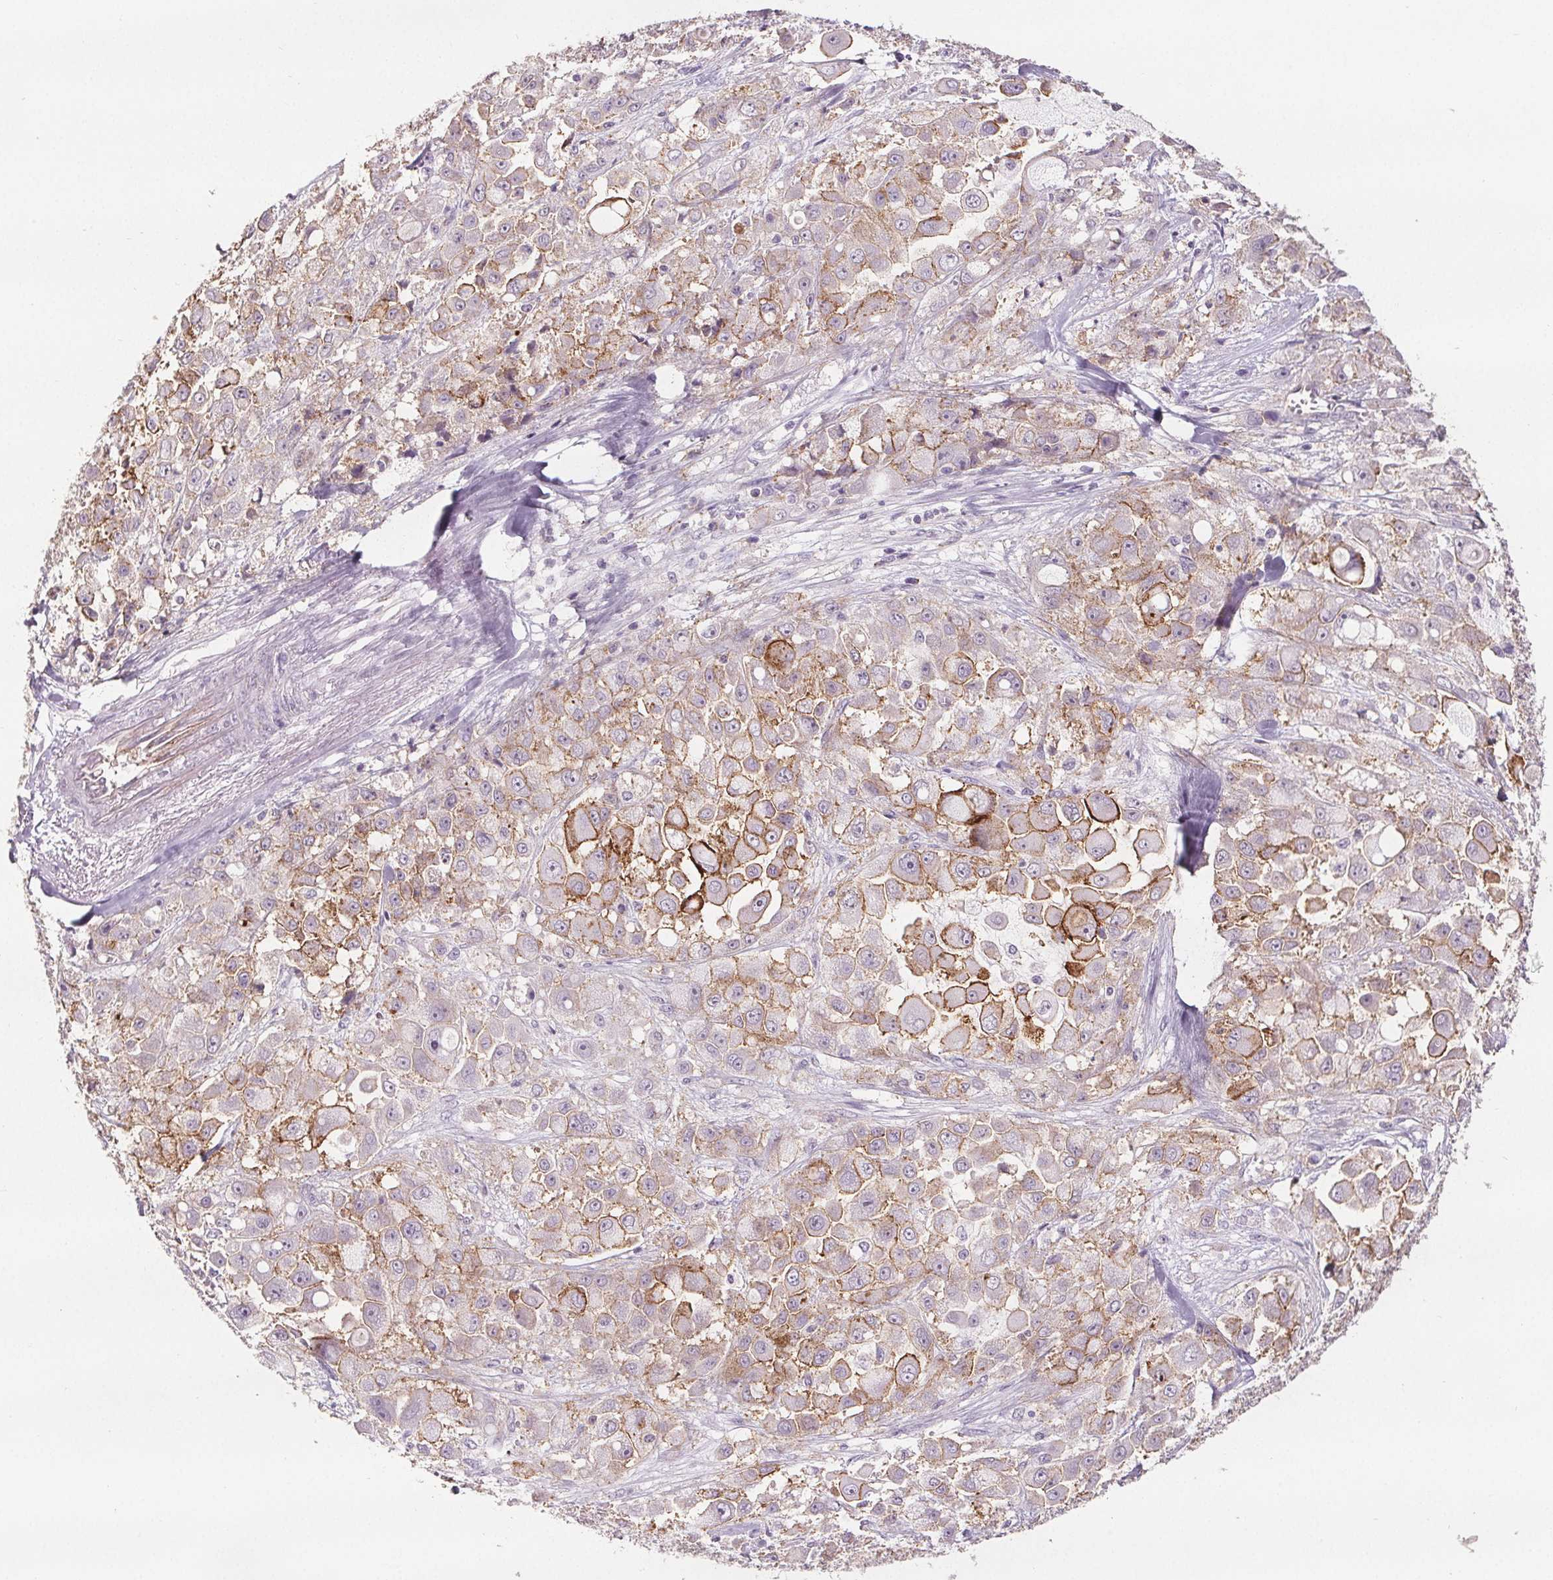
{"staining": {"intensity": "moderate", "quantity": ">75%", "location": "cytoplasmic/membranous"}, "tissue": "stomach cancer", "cell_type": "Tumor cells", "image_type": "cancer", "snomed": [{"axis": "morphology", "description": "Adenocarcinoma, NOS"}, {"axis": "topography", "description": "Stomach"}], "caption": "A brown stain shows moderate cytoplasmic/membranous positivity of a protein in stomach cancer (adenocarcinoma) tumor cells.", "gene": "ATP1A1", "patient": {"sex": "female", "age": 76}}